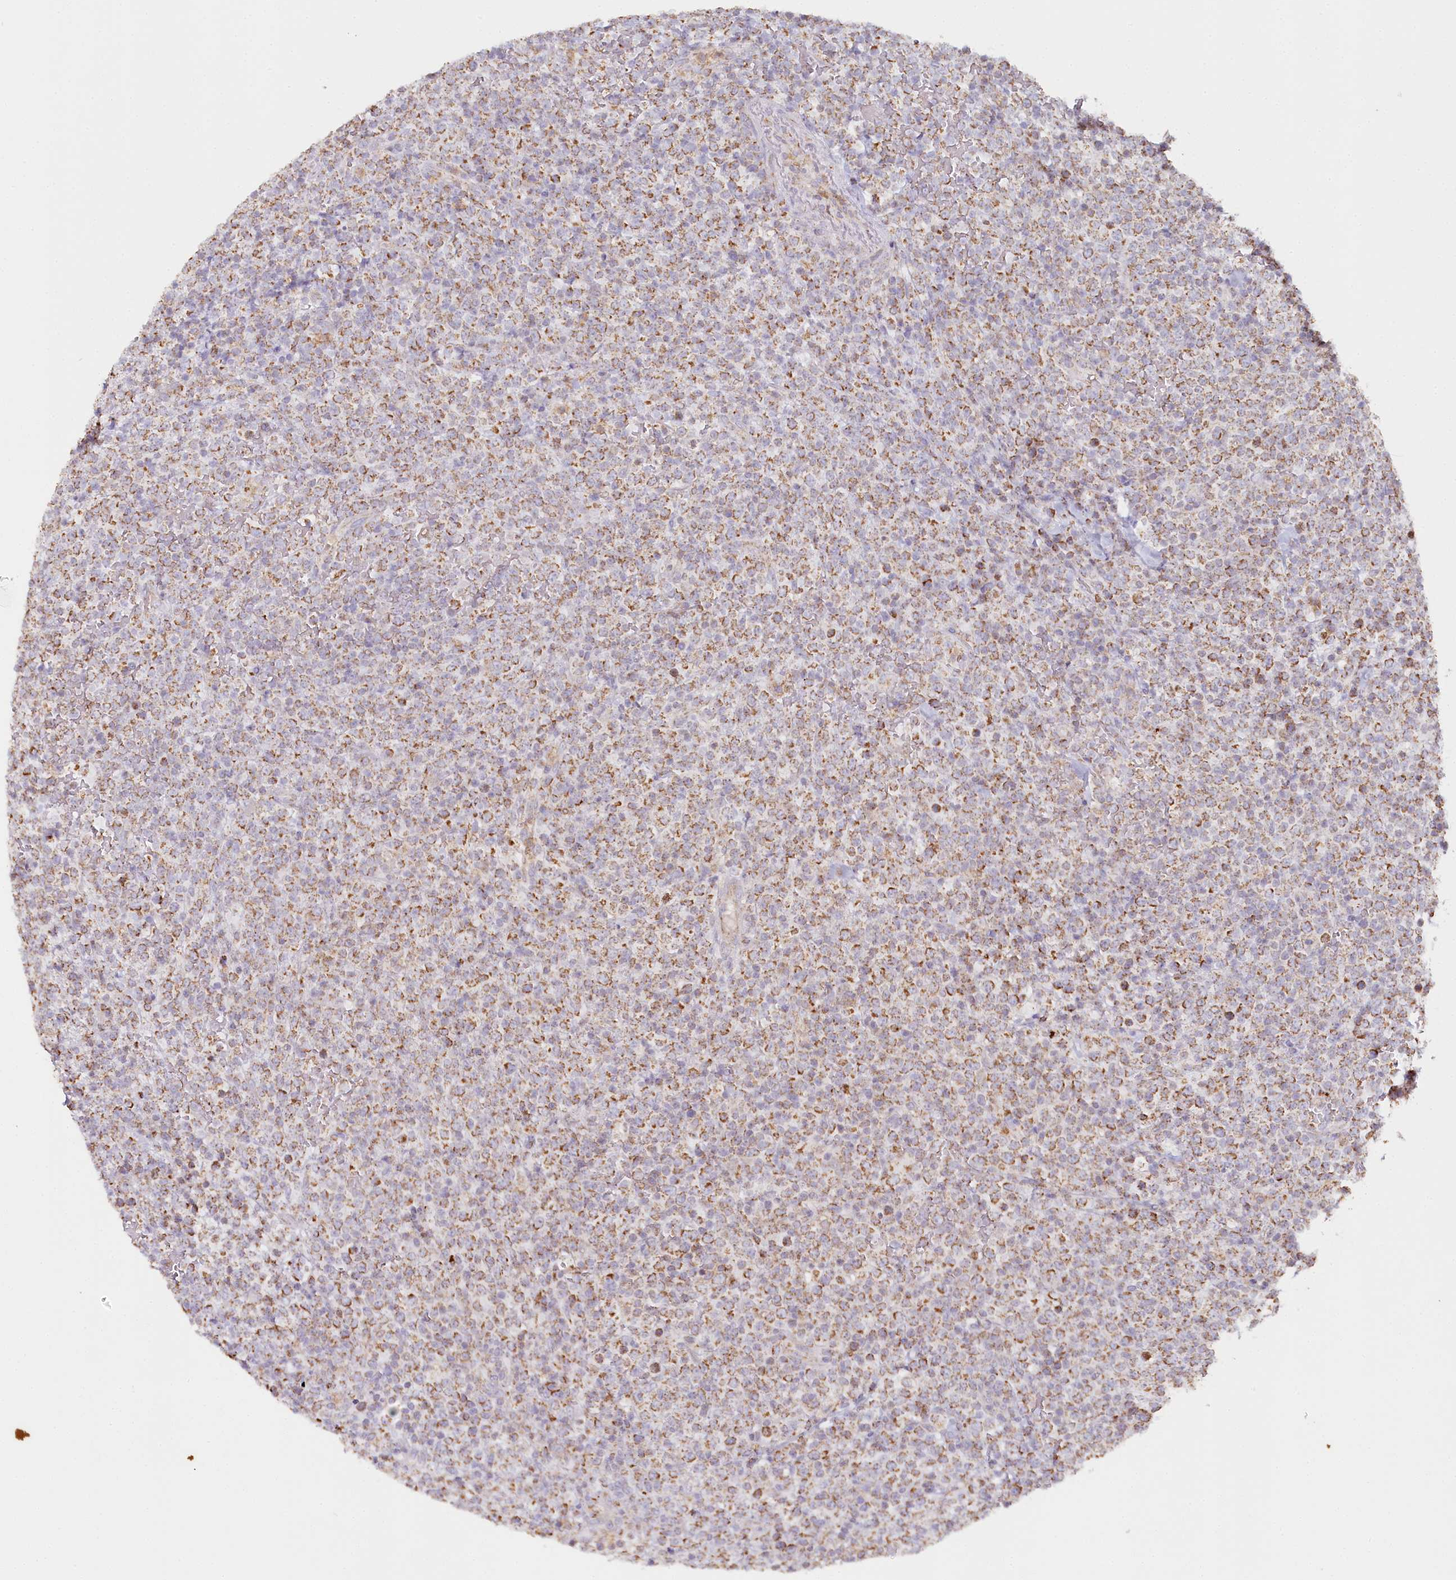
{"staining": {"intensity": "moderate", "quantity": ">75%", "location": "cytoplasmic/membranous"}, "tissue": "lymphoma", "cell_type": "Tumor cells", "image_type": "cancer", "snomed": [{"axis": "morphology", "description": "Malignant lymphoma, non-Hodgkin's type, High grade"}, {"axis": "topography", "description": "Colon"}], "caption": "Moderate cytoplasmic/membranous expression for a protein is identified in approximately >75% of tumor cells of lymphoma using IHC.", "gene": "MMP25", "patient": {"sex": "female", "age": 53}}